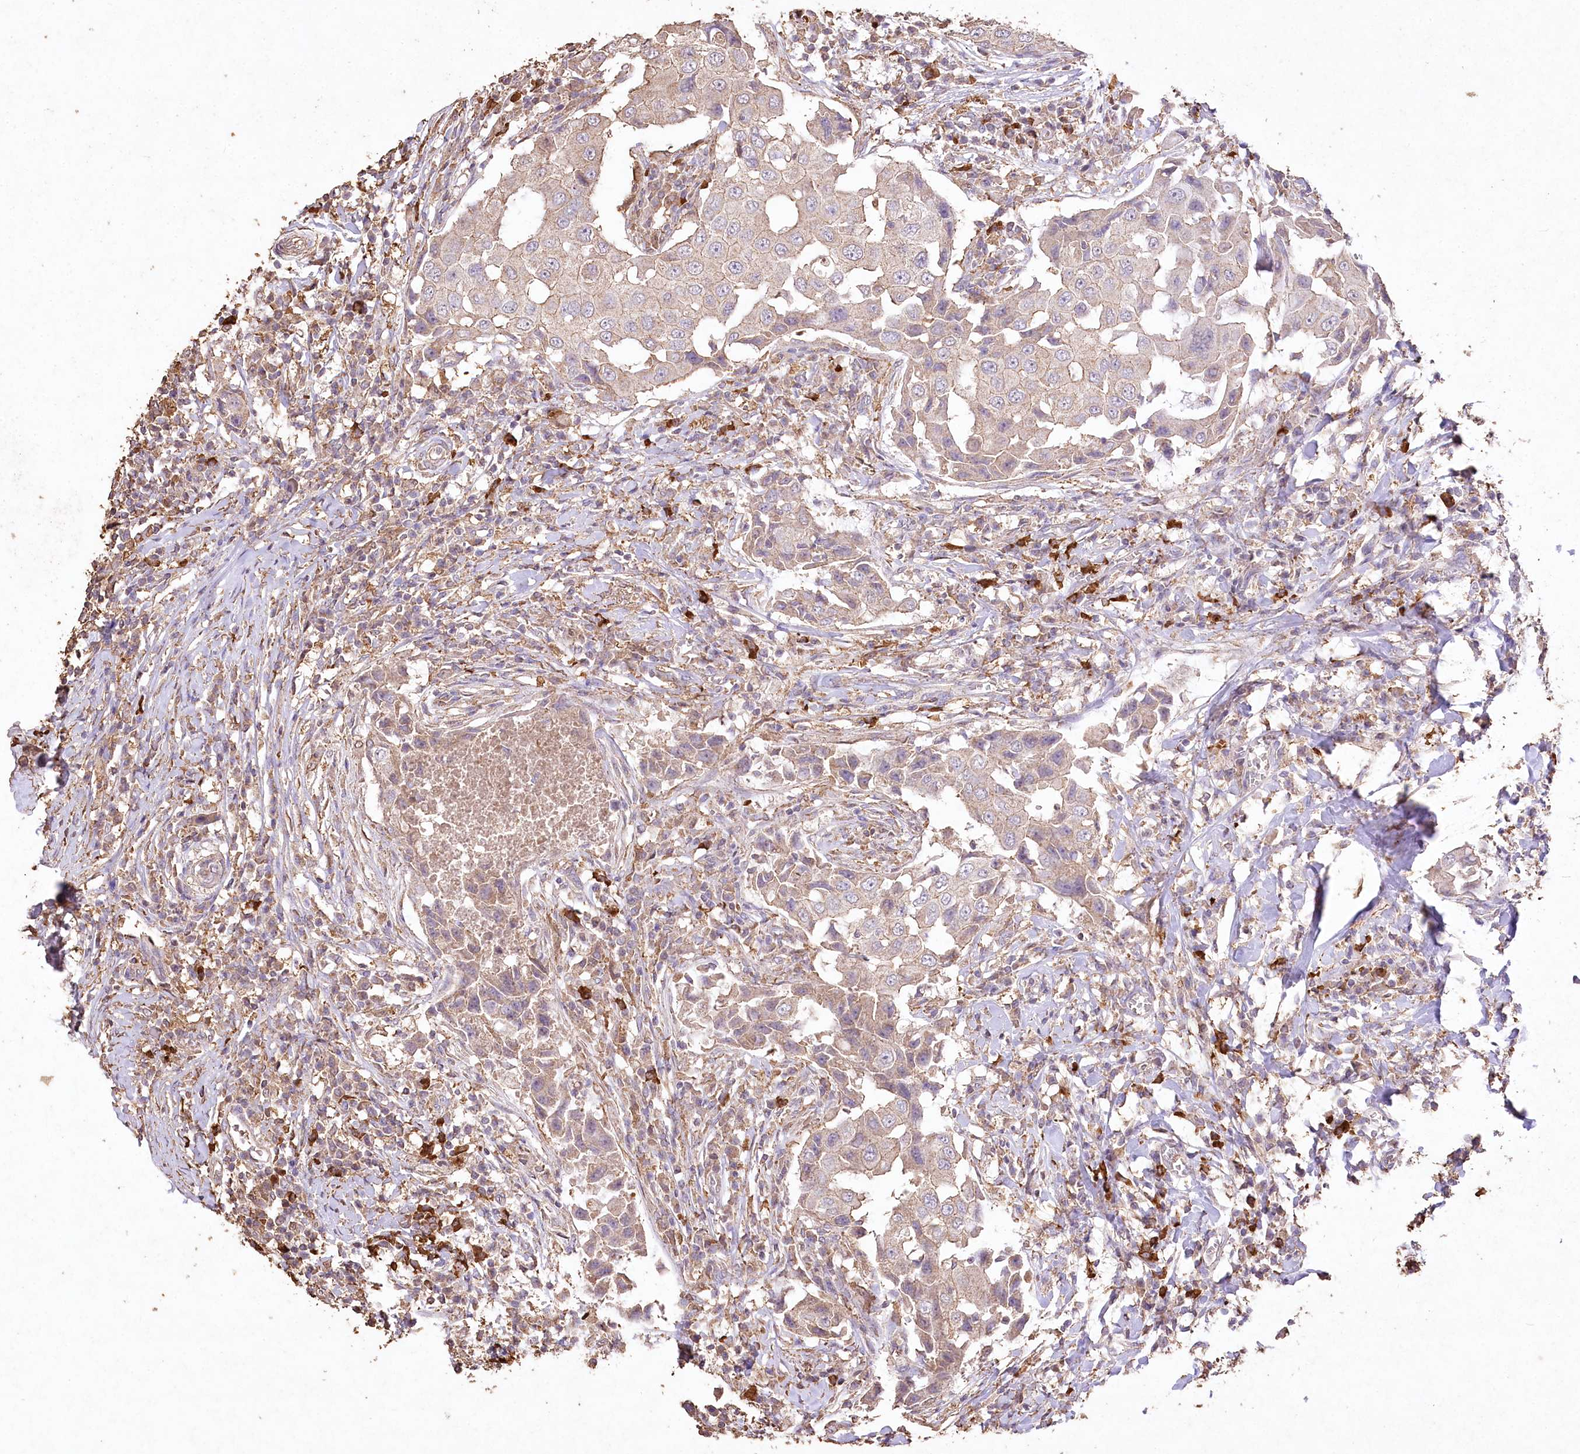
{"staining": {"intensity": "weak", "quantity": ">75%", "location": "cytoplasmic/membranous"}, "tissue": "breast cancer", "cell_type": "Tumor cells", "image_type": "cancer", "snomed": [{"axis": "morphology", "description": "Duct carcinoma"}, {"axis": "topography", "description": "Breast"}], "caption": "Immunohistochemical staining of human breast cancer (invasive ductal carcinoma) reveals low levels of weak cytoplasmic/membranous protein expression in about >75% of tumor cells.", "gene": "IREB2", "patient": {"sex": "female", "age": 27}}